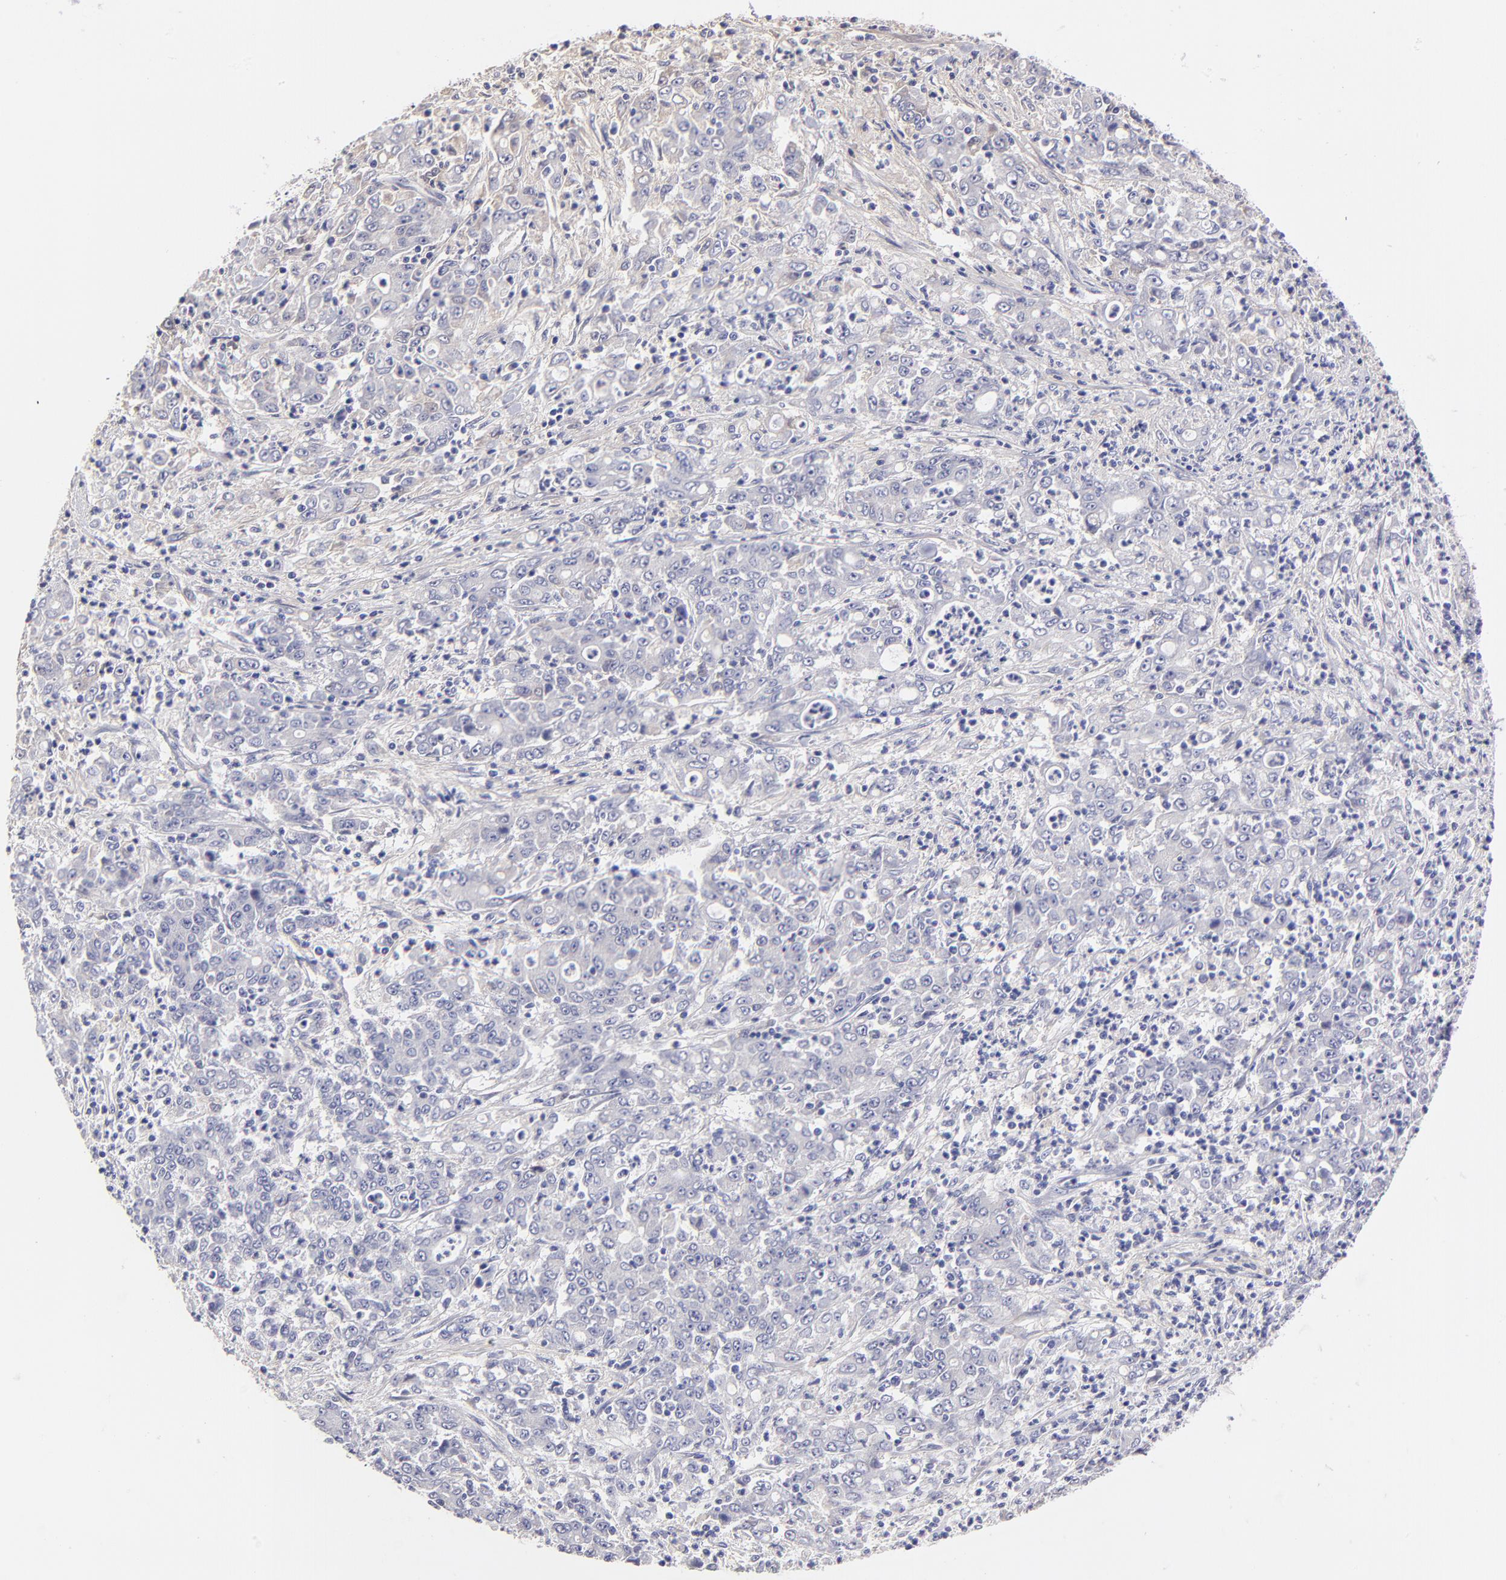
{"staining": {"intensity": "negative", "quantity": "none", "location": "none"}, "tissue": "stomach cancer", "cell_type": "Tumor cells", "image_type": "cancer", "snomed": [{"axis": "morphology", "description": "Adenocarcinoma, NOS"}, {"axis": "topography", "description": "Stomach, lower"}], "caption": "Protein analysis of stomach adenocarcinoma demonstrates no significant positivity in tumor cells.", "gene": "BTG2", "patient": {"sex": "female", "age": 71}}